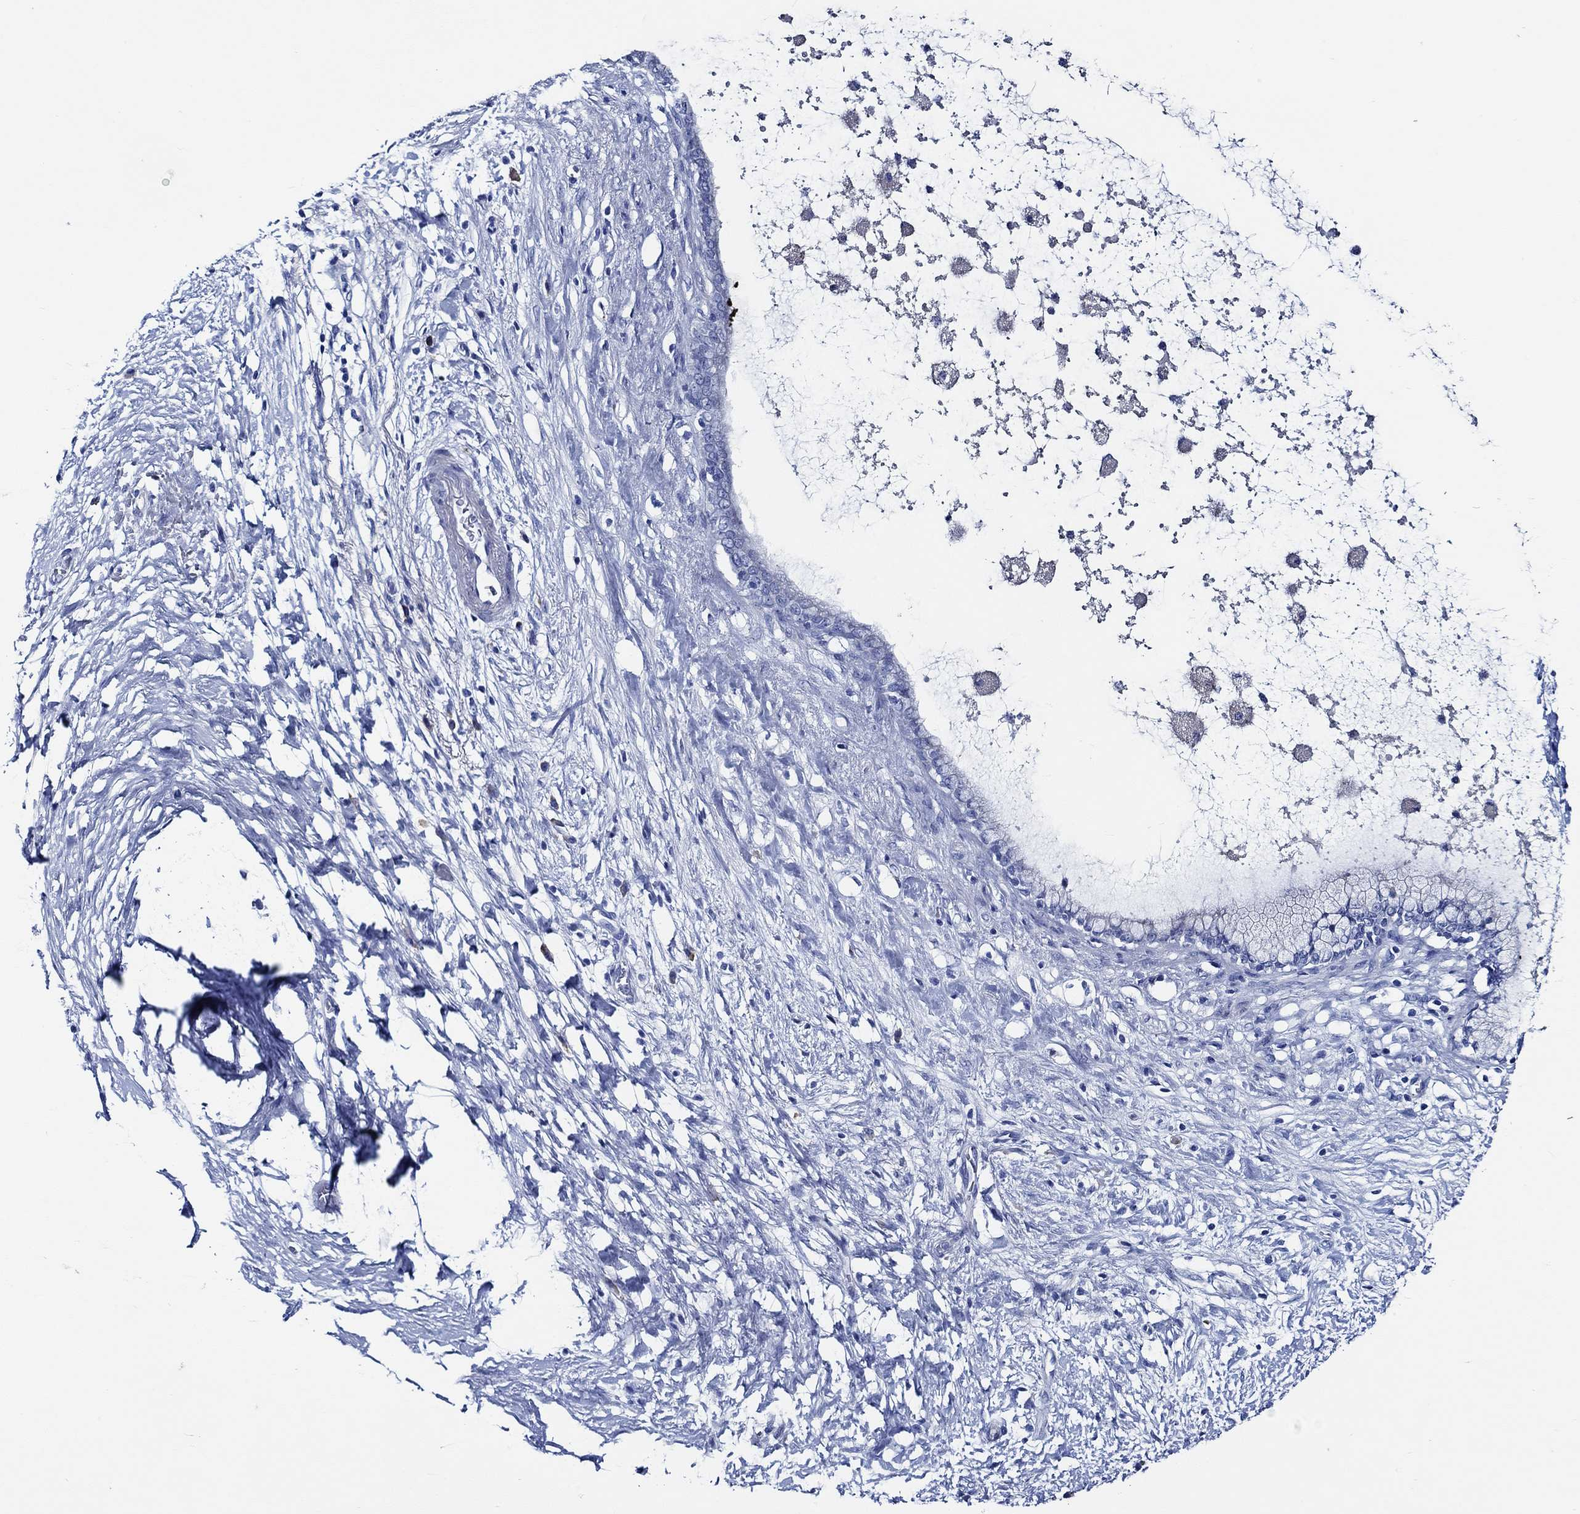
{"staining": {"intensity": "negative", "quantity": "none", "location": "none"}, "tissue": "pancreatic cancer", "cell_type": "Tumor cells", "image_type": "cancer", "snomed": [{"axis": "morphology", "description": "Adenocarcinoma, NOS"}, {"axis": "topography", "description": "Pancreas"}], "caption": "Immunohistochemical staining of human pancreatic cancer displays no significant staining in tumor cells. The staining was performed using DAB (3,3'-diaminobenzidine) to visualize the protein expression in brown, while the nuclei were stained in blue with hematoxylin (Magnification: 20x).", "gene": "WDR62", "patient": {"sex": "female", "age": 72}}